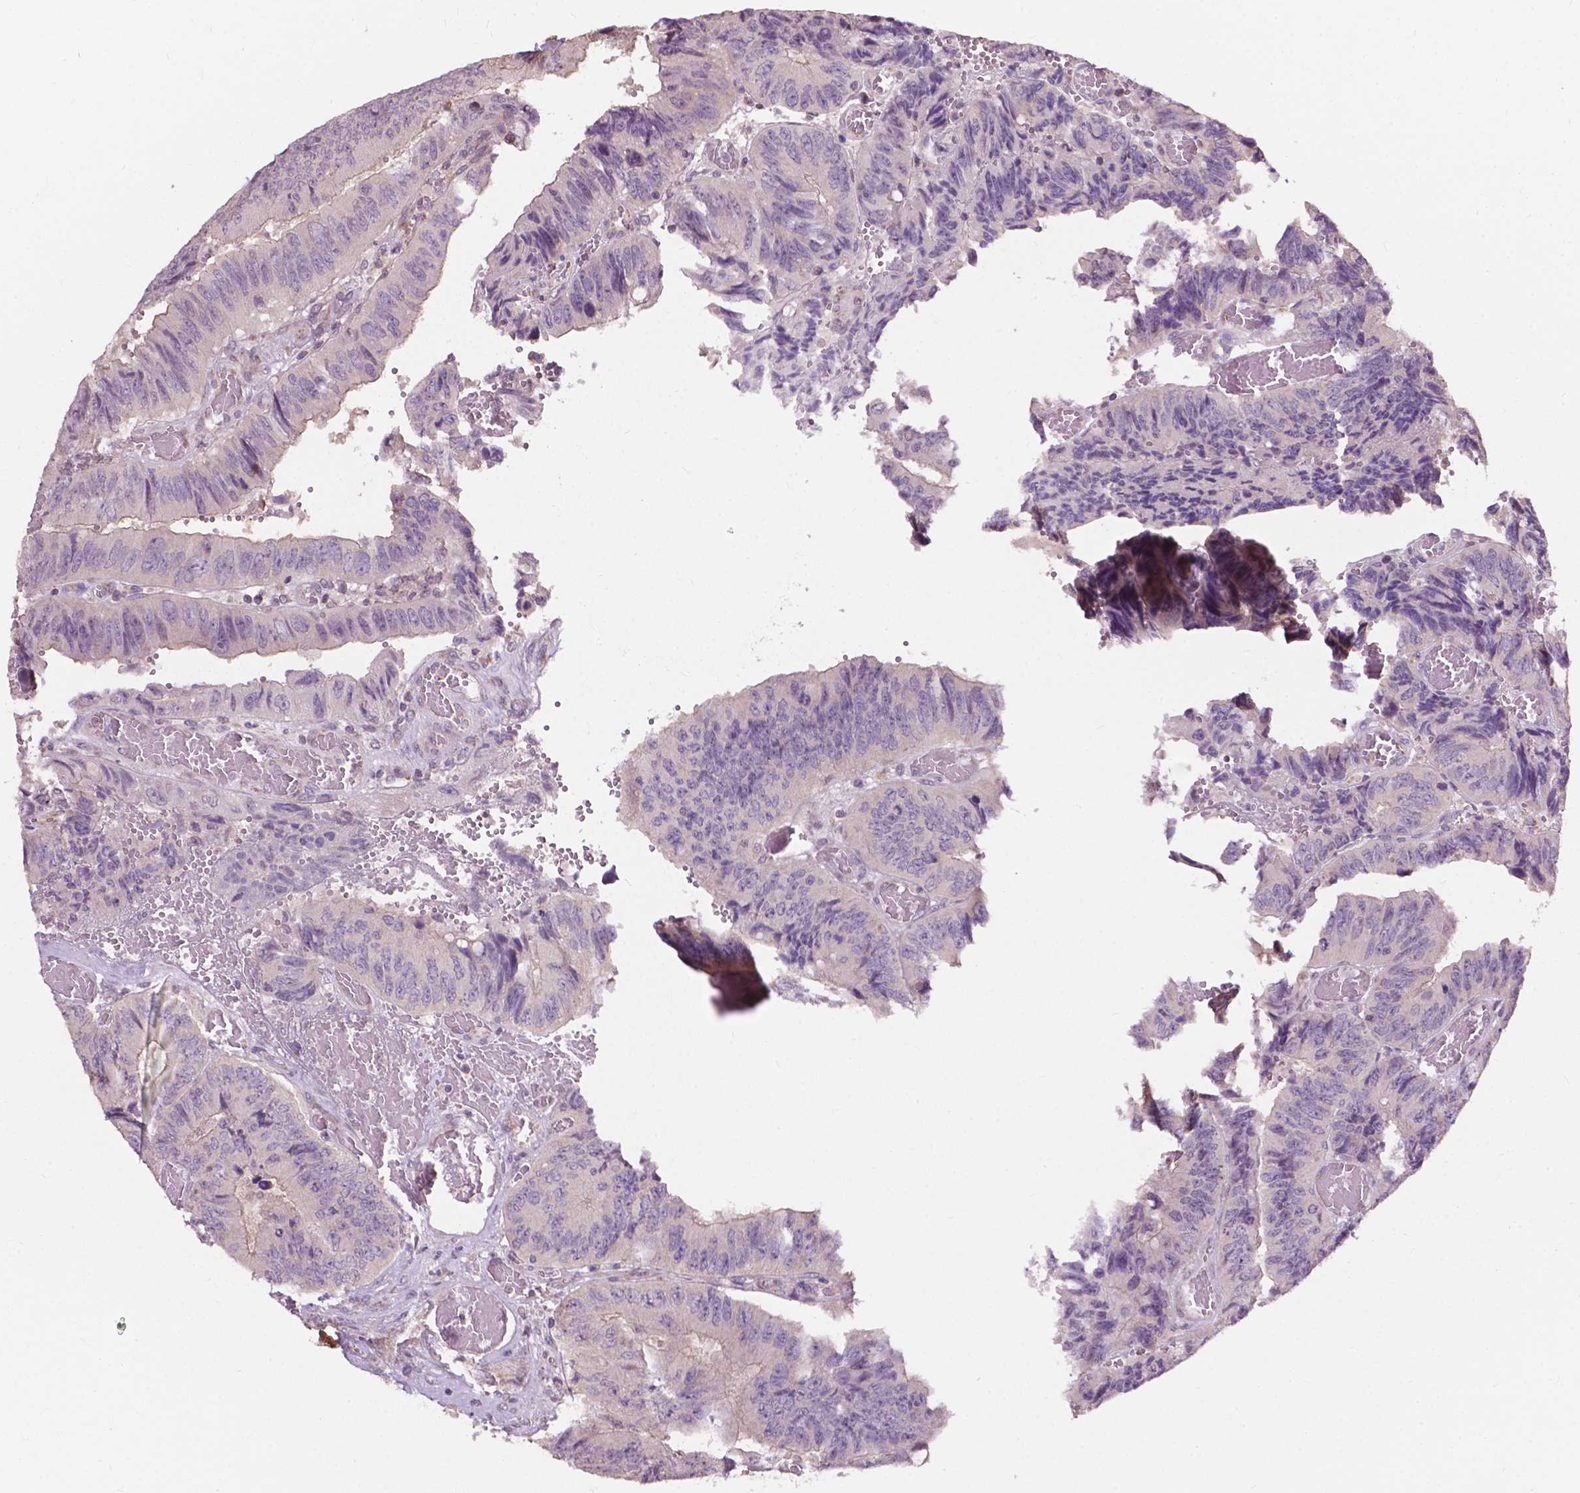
{"staining": {"intensity": "negative", "quantity": "none", "location": "none"}, "tissue": "colorectal cancer", "cell_type": "Tumor cells", "image_type": "cancer", "snomed": [{"axis": "morphology", "description": "Adenocarcinoma, NOS"}, {"axis": "topography", "description": "Colon"}], "caption": "Micrograph shows no protein staining in tumor cells of adenocarcinoma (colorectal) tissue.", "gene": "NDUFA10", "patient": {"sex": "female", "age": 84}}